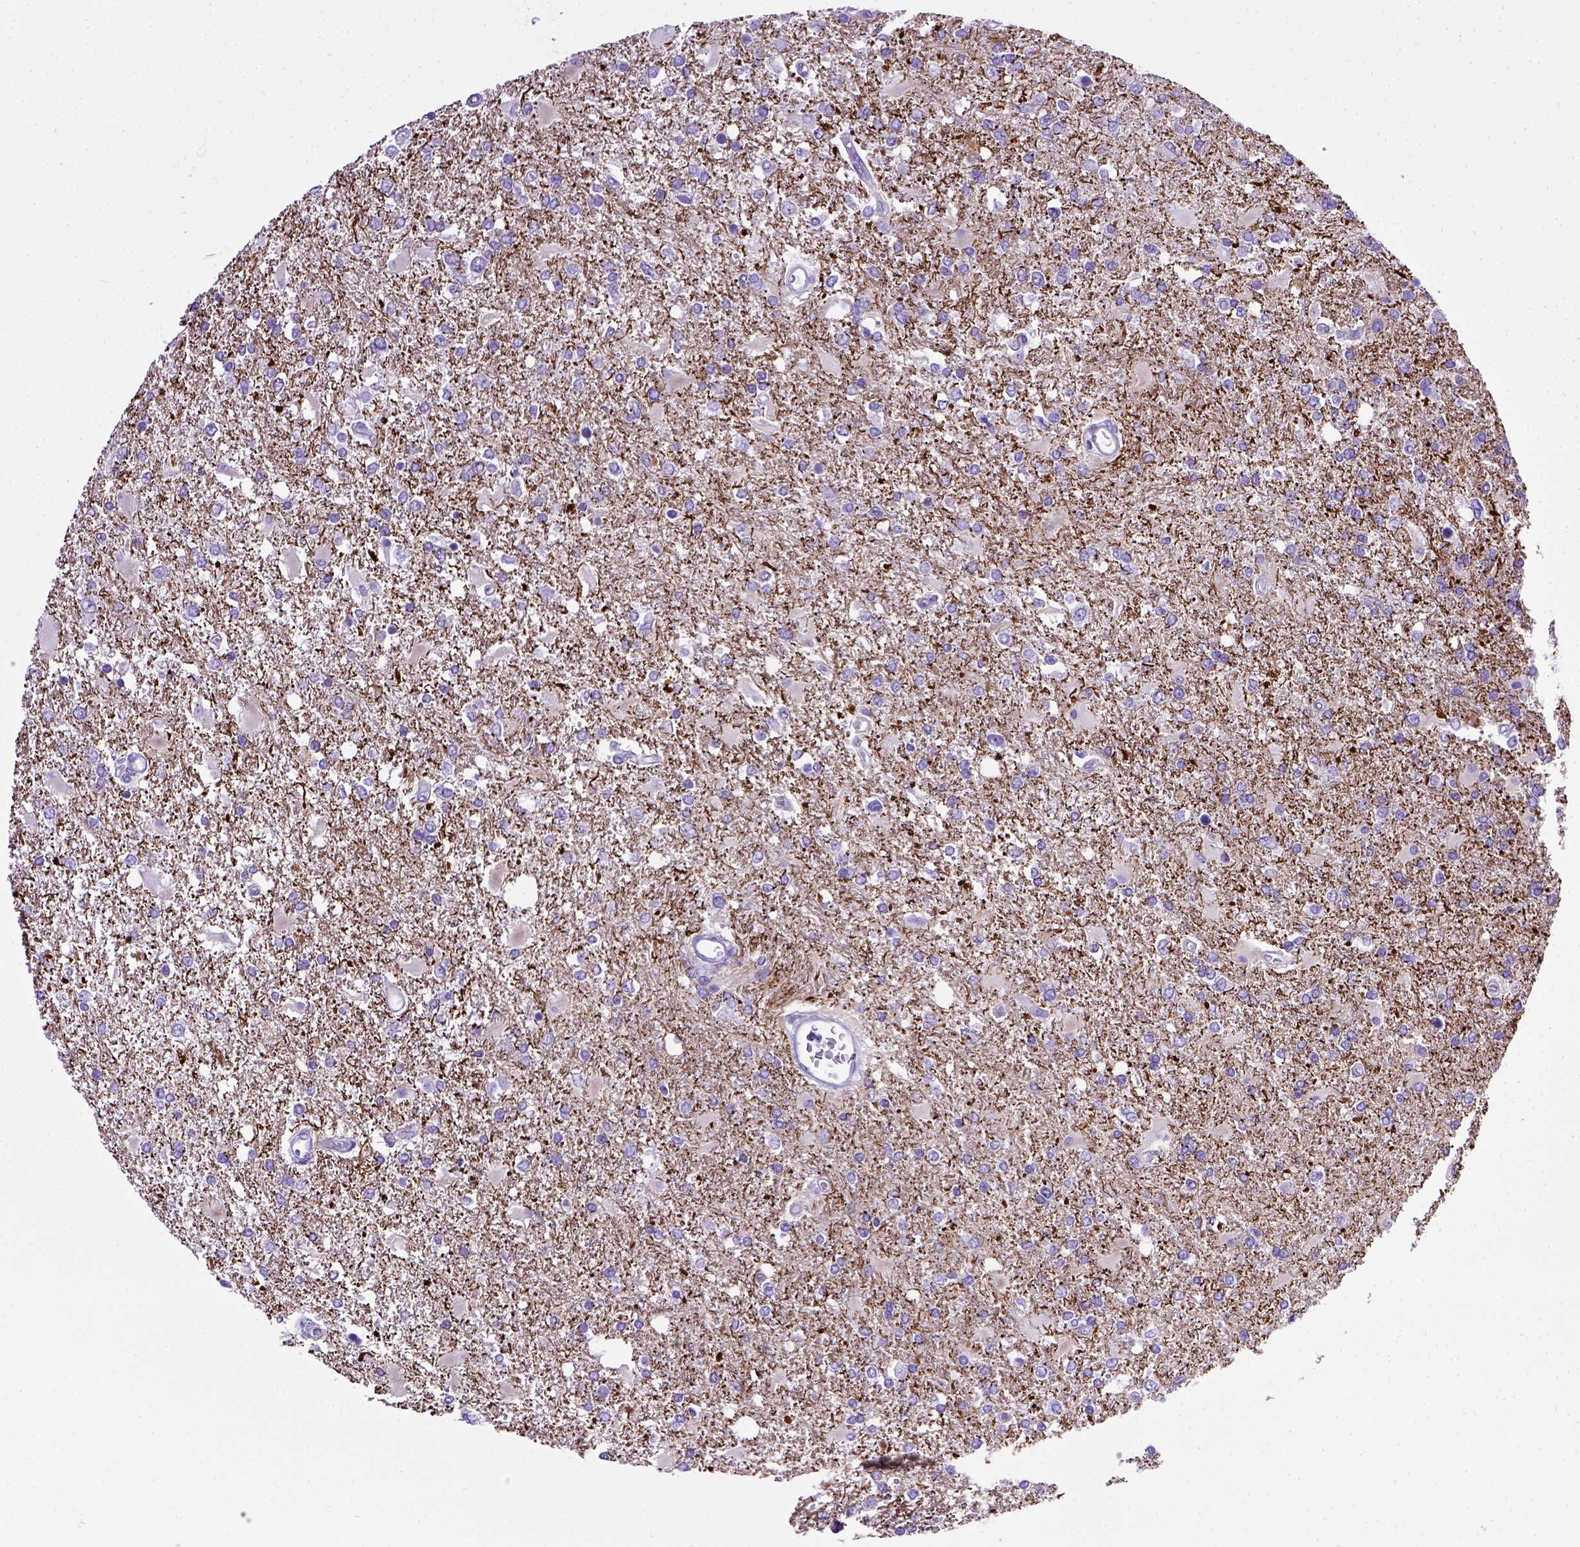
{"staining": {"intensity": "negative", "quantity": "none", "location": "none"}, "tissue": "glioma", "cell_type": "Tumor cells", "image_type": "cancer", "snomed": [{"axis": "morphology", "description": "Glioma, malignant, High grade"}, {"axis": "topography", "description": "Cerebral cortex"}], "caption": "Tumor cells show no significant protein positivity in glioma.", "gene": "ADAM12", "patient": {"sex": "male", "age": 79}}